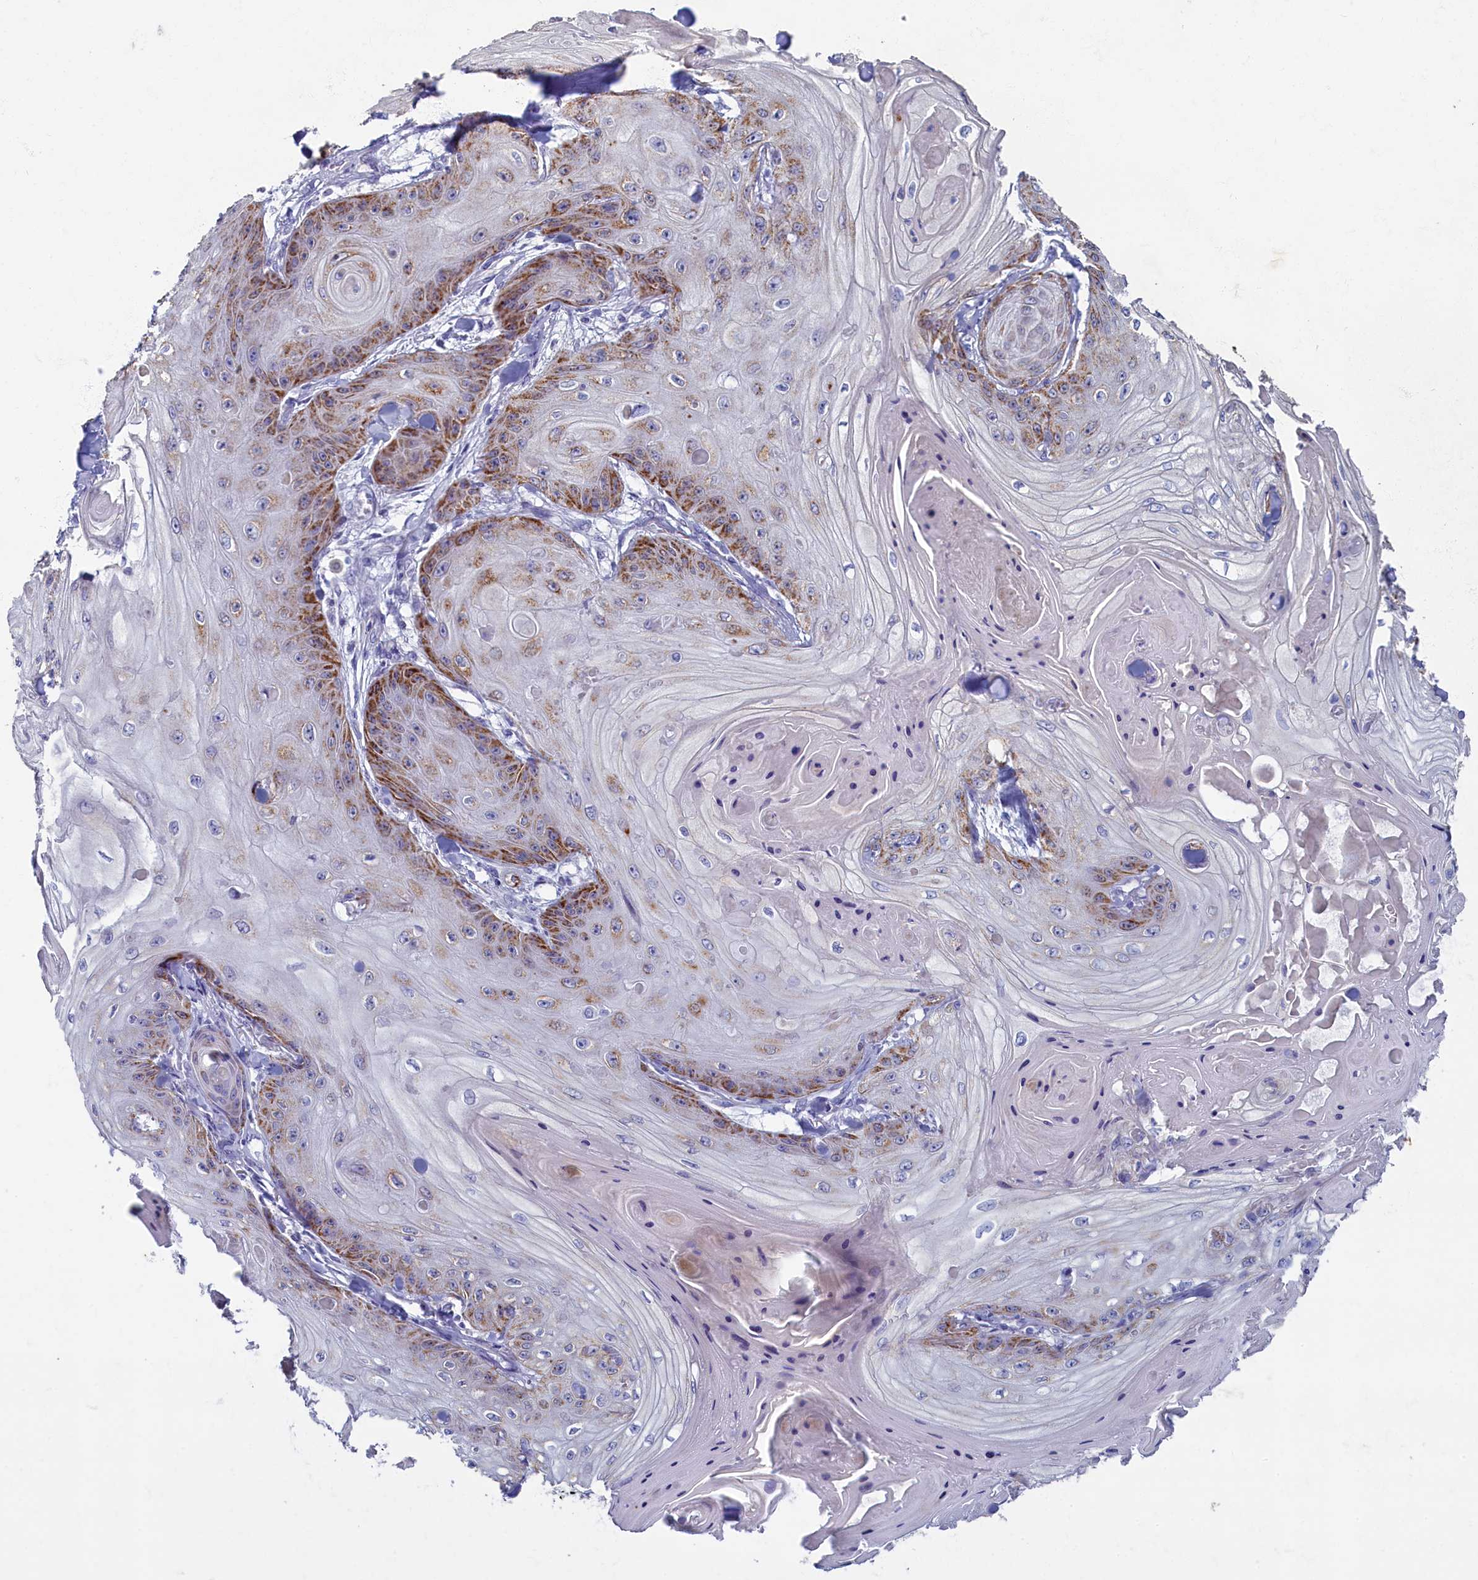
{"staining": {"intensity": "moderate", "quantity": ">75%", "location": "cytoplasmic/membranous"}, "tissue": "skin cancer", "cell_type": "Tumor cells", "image_type": "cancer", "snomed": [{"axis": "morphology", "description": "Squamous cell carcinoma, NOS"}, {"axis": "topography", "description": "Skin"}], "caption": "Immunohistochemical staining of human skin squamous cell carcinoma displays medium levels of moderate cytoplasmic/membranous protein positivity in about >75% of tumor cells. (DAB IHC with brightfield microscopy, high magnification).", "gene": "OCIAD2", "patient": {"sex": "male", "age": 74}}